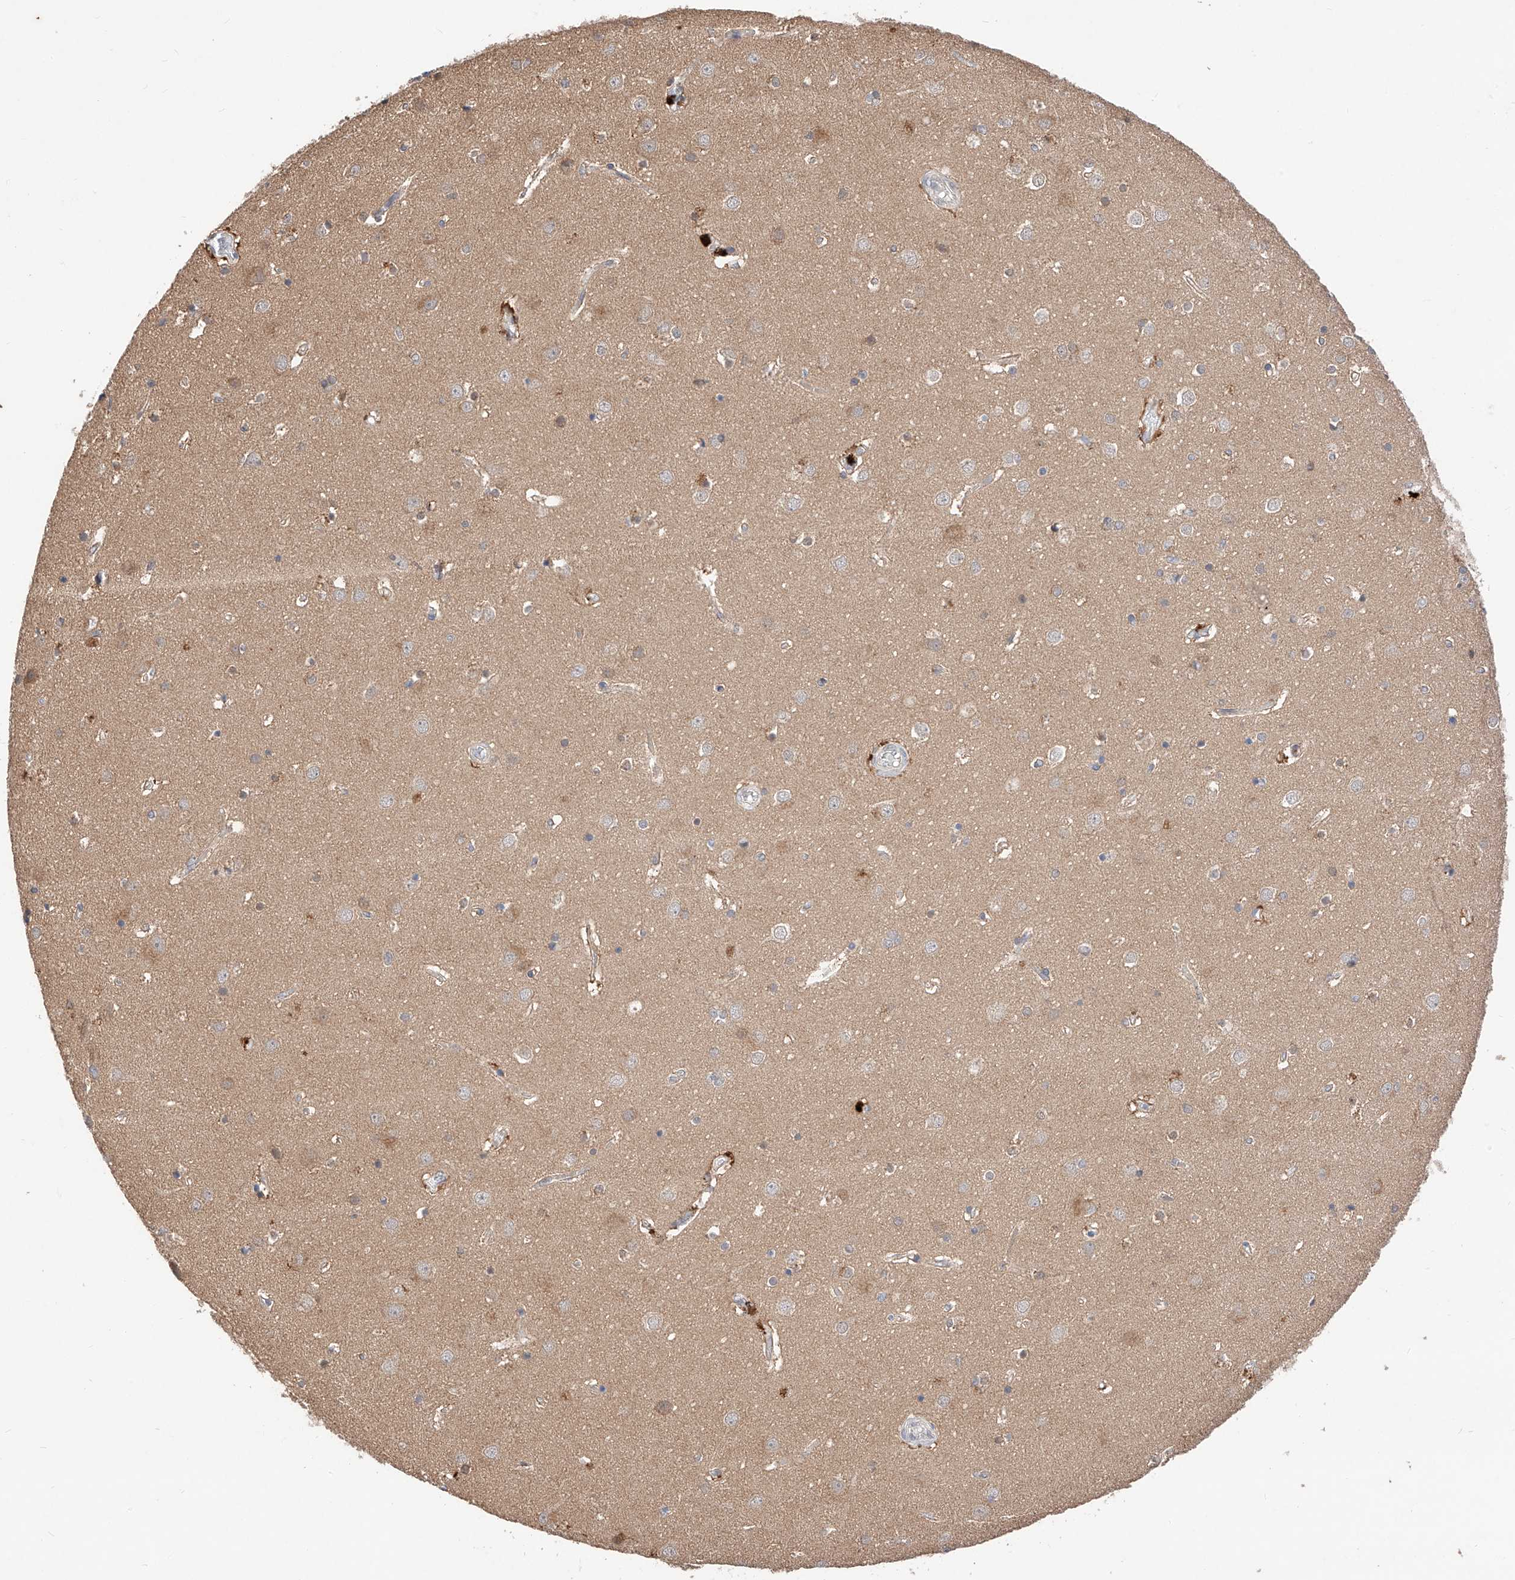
{"staining": {"intensity": "moderate", "quantity": "25%-75%", "location": "cytoplasmic/membranous"}, "tissue": "cerebral cortex", "cell_type": "Endothelial cells", "image_type": "normal", "snomed": [{"axis": "morphology", "description": "Normal tissue, NOS"}, {"axis": "topography", "description": "Cerebral cortex"}], "caption": "Protein staining exhibits moderate cytoplasmic/membranous positivity in about 25%-75% of endothelial cells in benign cerebral cortex.", "gene": "ZSCAN4", "patient": {"sex": "male", "age": 54}}